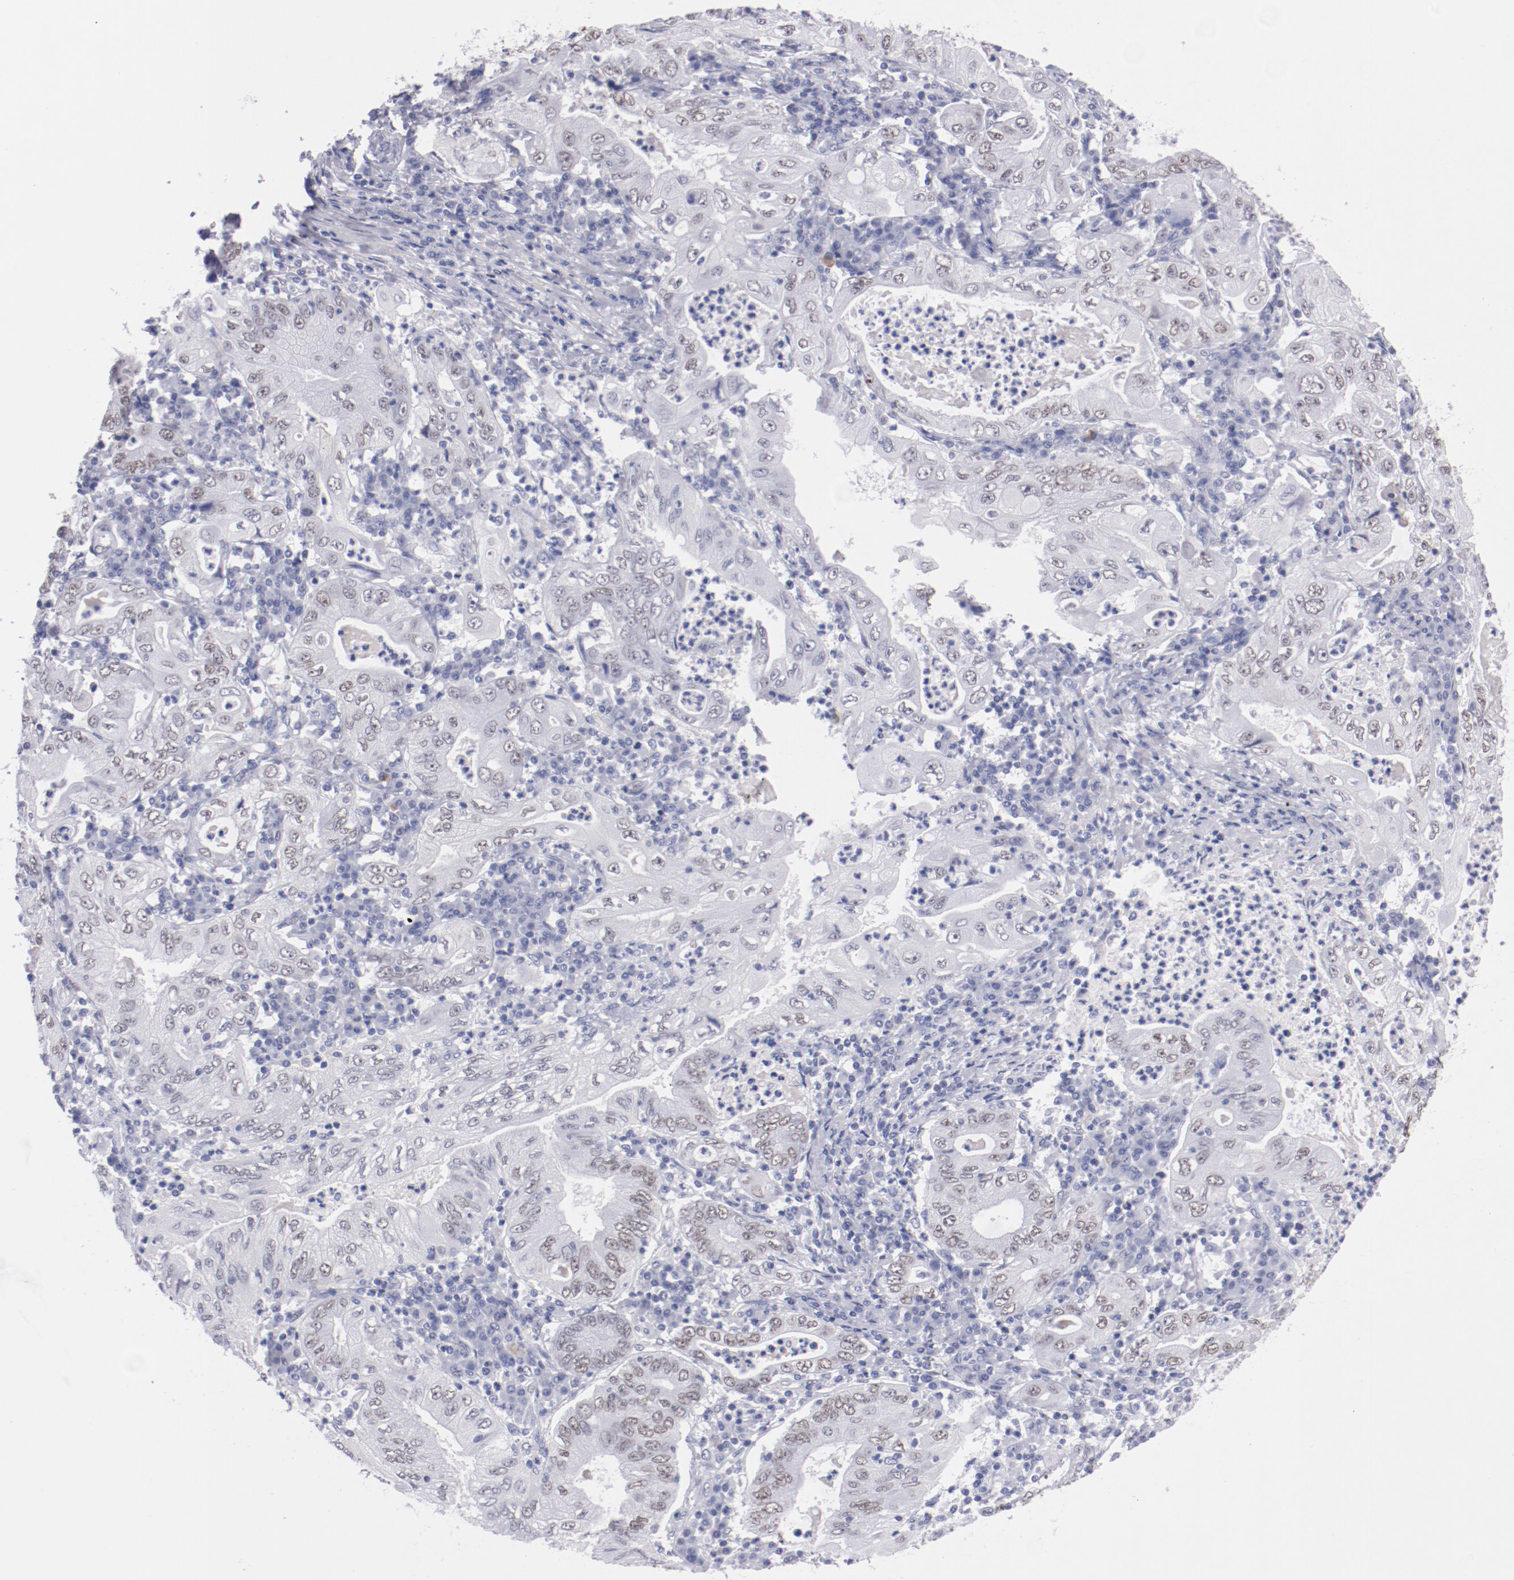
{"staining": {"intensity": "weak", "quantity": ">75%", "location": "nuclear"}, "tissue": "stomach cancer", "cell_type": "Tumor cells", "image_type": "cancer", "snomed": [{"axis": "morphology", "description": "Normal tissue, NOS"}, {"axis": "morphology", "description": "Adenocarcinoma, NOS"}, {"axis": "topography", "description": "Esophagus"}, {"axis": "topography", "description": "Stomach, upper"}, {"axis": "topography", "description": "Peripheral nerve tissue"}], "caption": "This is a micrograph of immunohistochemistry (IHC) staining of stomach adenocarcinoma, which shows weak staining in the nuclear of tumor cells.", "gene": "HNF1B", "patient": {"sex": "male", "age": 62}}